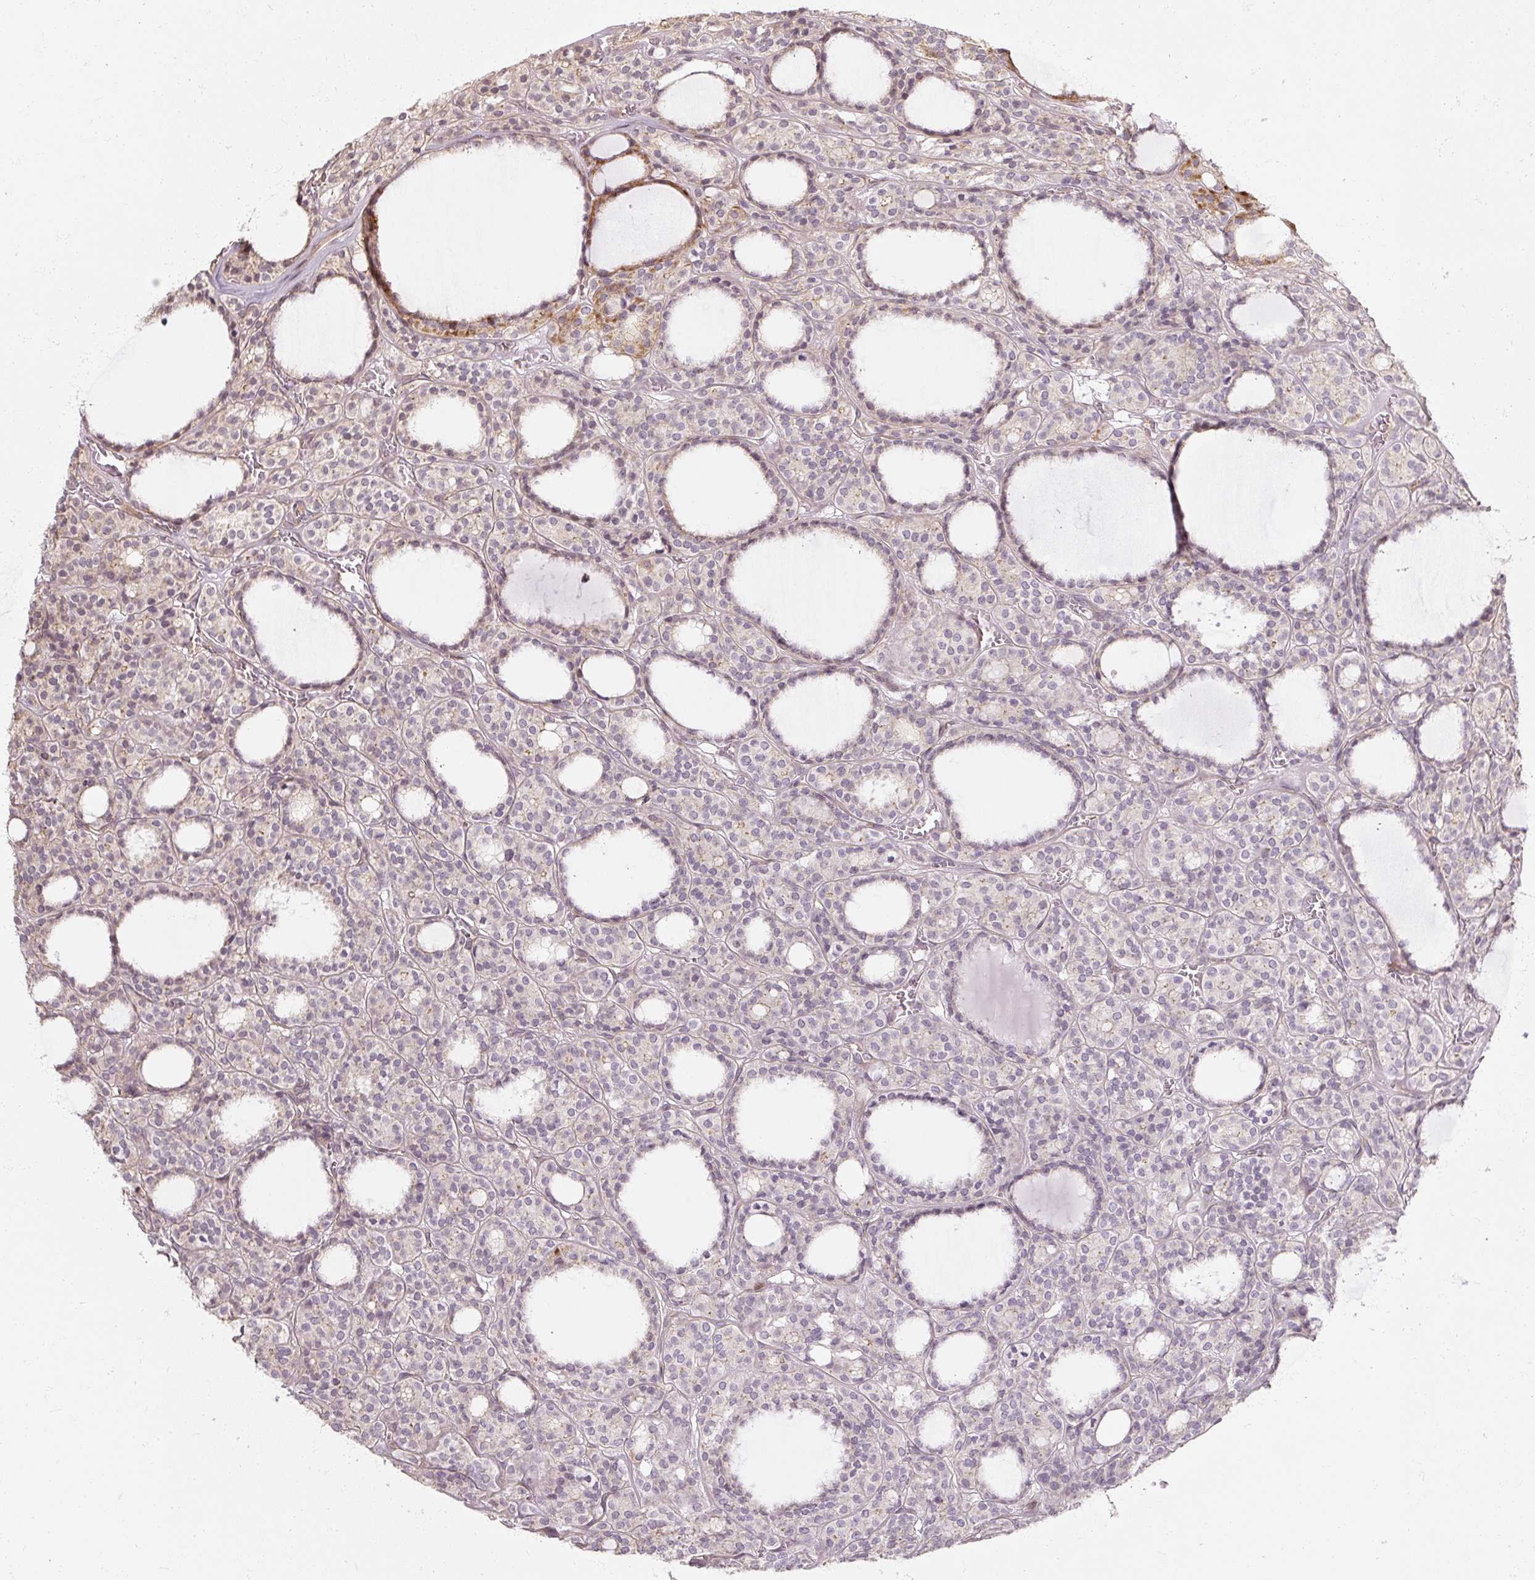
{"staining": {"intensity": "moderate", "quantity": "<25%", "location": "cytoplasmic/membranous"}, "tissue": "thyroid cancer", "cell_type": "Tumor cells", "image_type": "cancer", "snomed": [{"axis": "morphology", "description": "Follicular adenoma carcinoma, NOS"}, {"axis": "topography", "description": "Thyroid gland"}], "caption": "This is a histology image of immunohistochemistry (IHC) staining of thyroid follicular adenoma carcinoma, which shows moderate staining in the cytoplasmic/membranous of tumor cells.", "gene": "RB1CC1", "patient": {"sex": "female", "age": 63}}